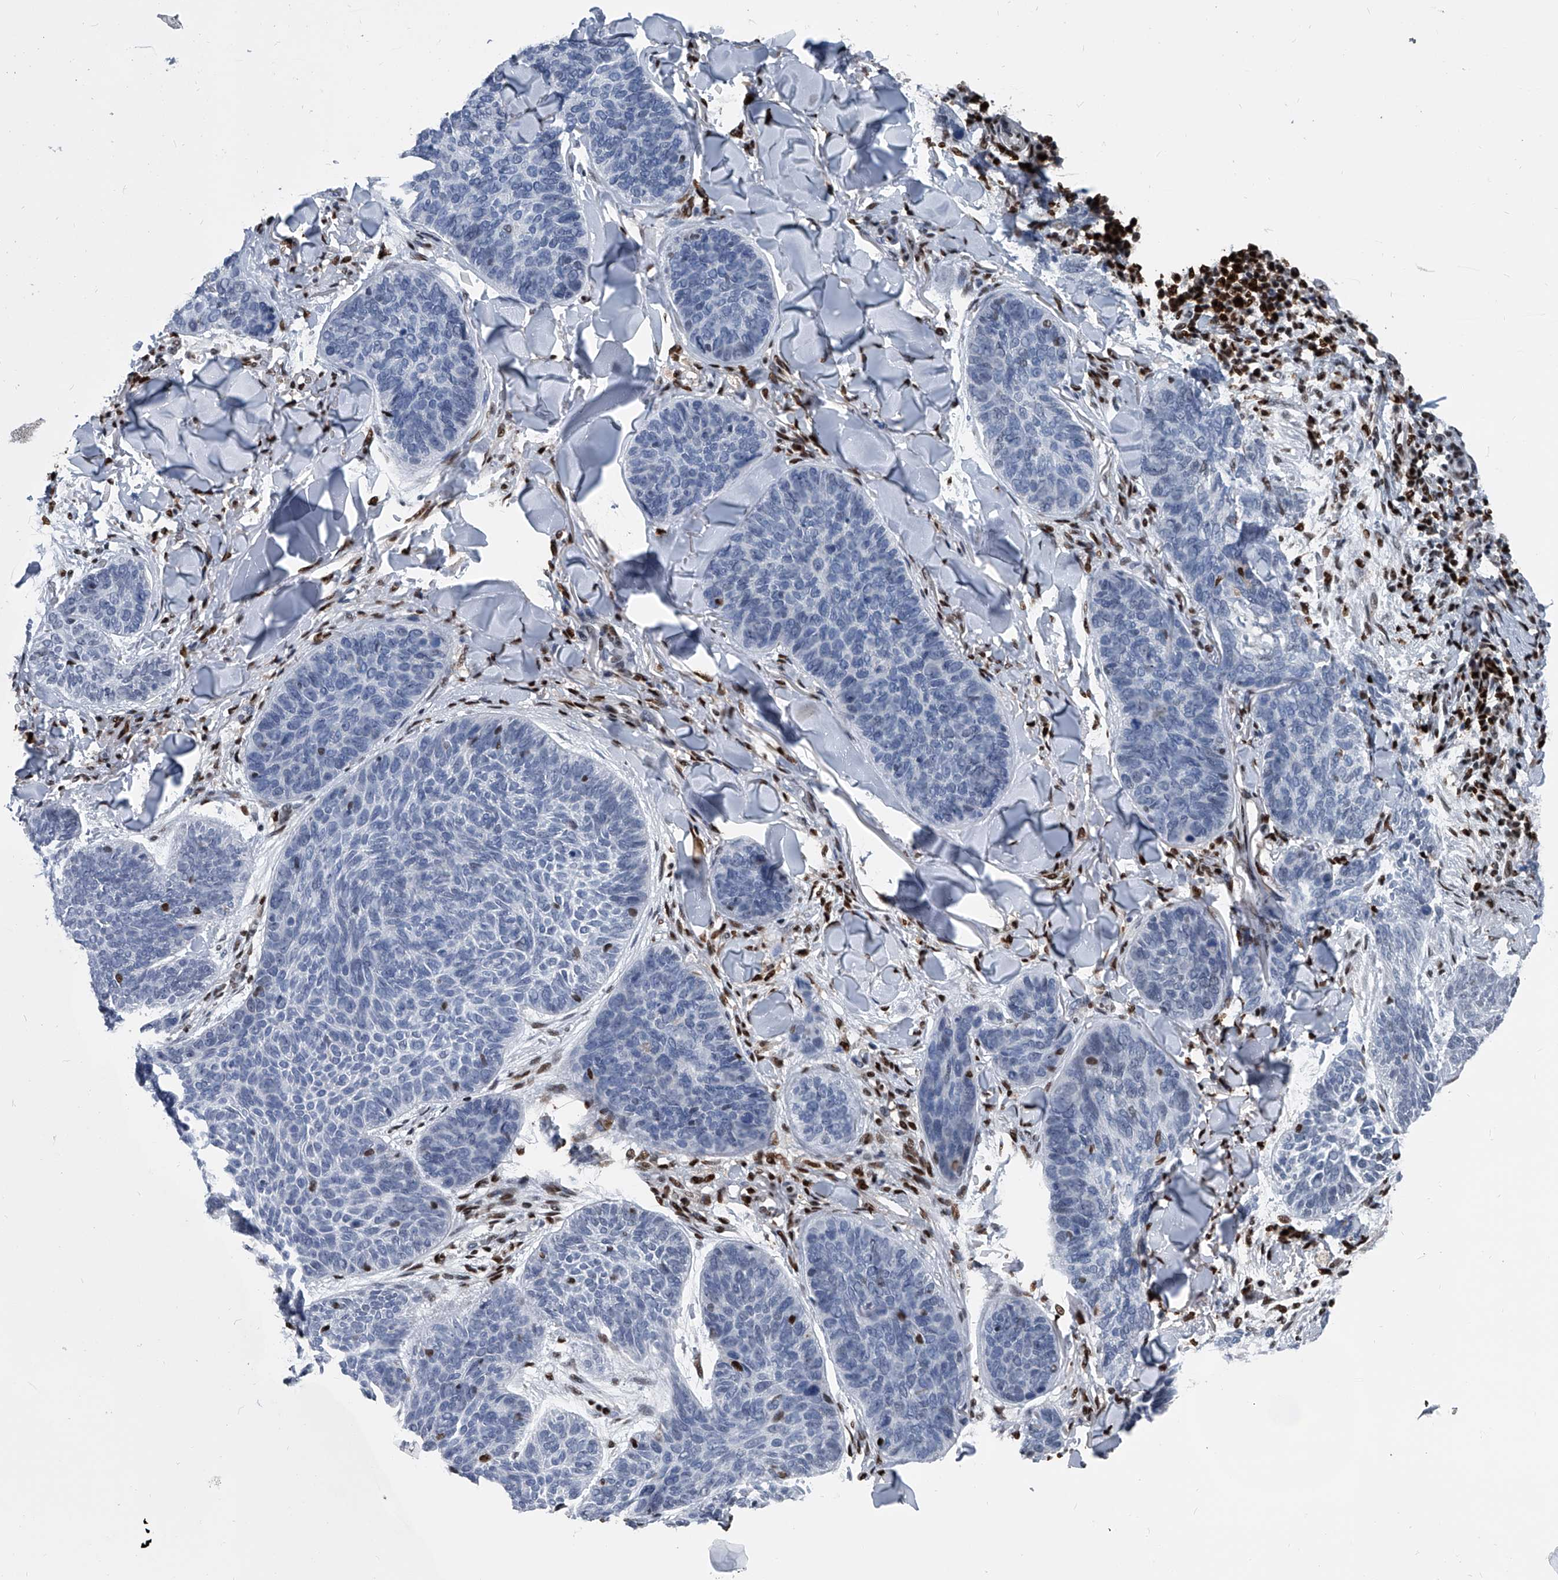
{"staining": {"intensity": "negative", "quantity": "none", "location": "none"}, "tissue": "skin cancer", "cell_type": "Tumor cells", "image_type": "cancer", "snomed": [{"axis": "morphology", "description": "Basal cell carcinoma"}, {"axis": "topography", "description": "Skin"}], "caption": "Skin cancer was stained to show a protein in brown. There is no significant positivity in tumor cells.", "gene": "FKBP5", "patient": {"sex": "male", "age": 85}}